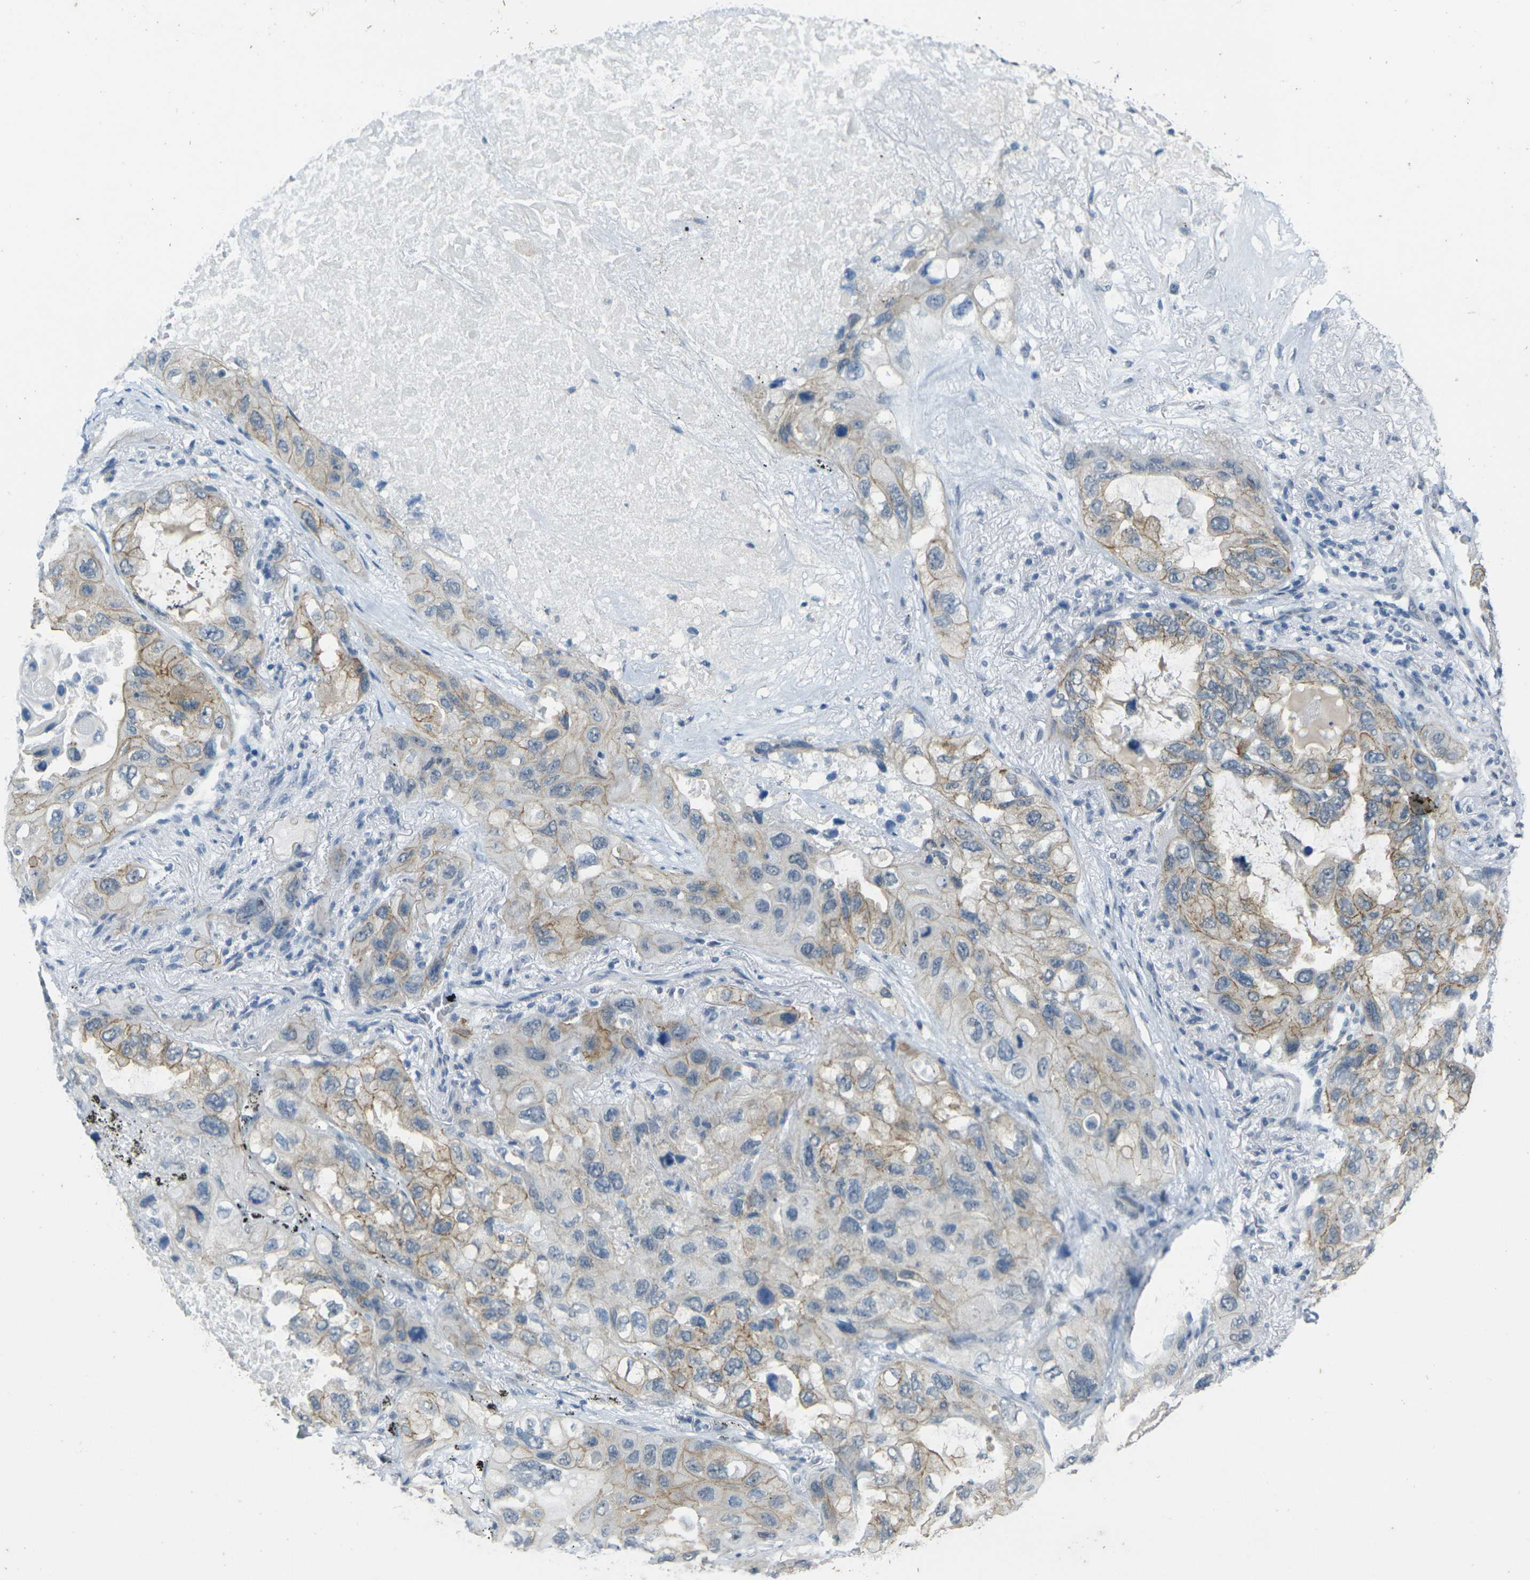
{"staining": {"intensity": "moderate", "quantity": ">75%", "location": "cytoplasmic/membranous"}, "tissue": "lung cancer", "cell_type": "Tumor cells", "image_type": "cancer", "snomed": [{"axis": "morphology", "description": "Squamous cell carcinoma, NOS"}, {"axis": "topography", "description": "Lung"}], "caption": "Lung cancer was stained to show a protein in brown. There is medium levels of moderate cytoplasmic/membranous expression in approximately >75% of tumor cells.", "gene": "SPTBN2", "patient": {"sex": "female", "age": 73}}